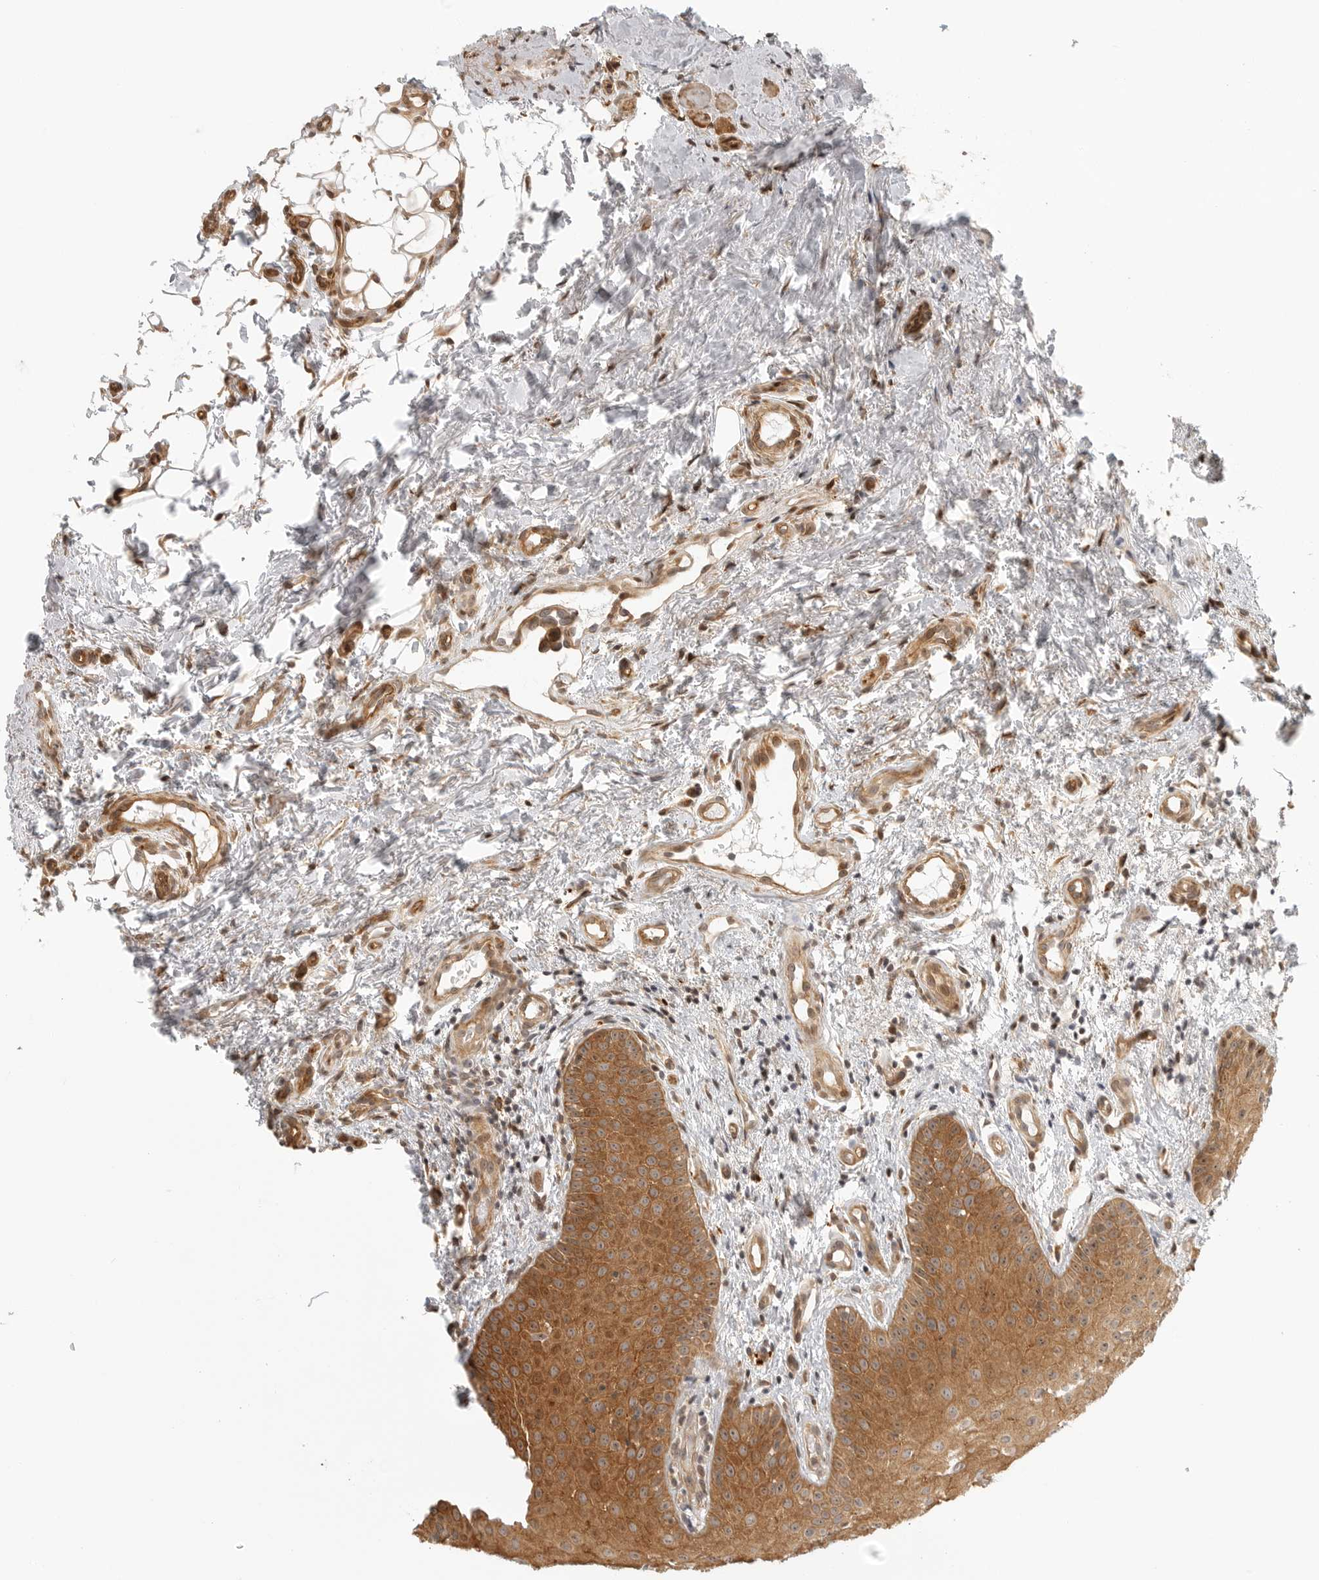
{"staining": {"intensity": "moderate", "quantity": ">75%", "location": "cytoplasmic/membranous,nuclear"}, "tissue": "oral mucosa", "cell_type": "Squamous epithelial cells", "image_type": "normal", "snomed": [{"axis": "morphology", "description": "Normal tissue, NOS"}, {"axis": "topography", "description": "Oral tissue"}], "caption": "Protein expression analysis of normal human oral mucosa reveals moderate cytoplasmic/membranous,nuclear staining in approximately >75% of squamous epithelial cells. (brown staining indicates protein expression, while blue staining denotes nuclei).", "gene": "DSCC1", "patient": {"sex": "male", "age": 60}}